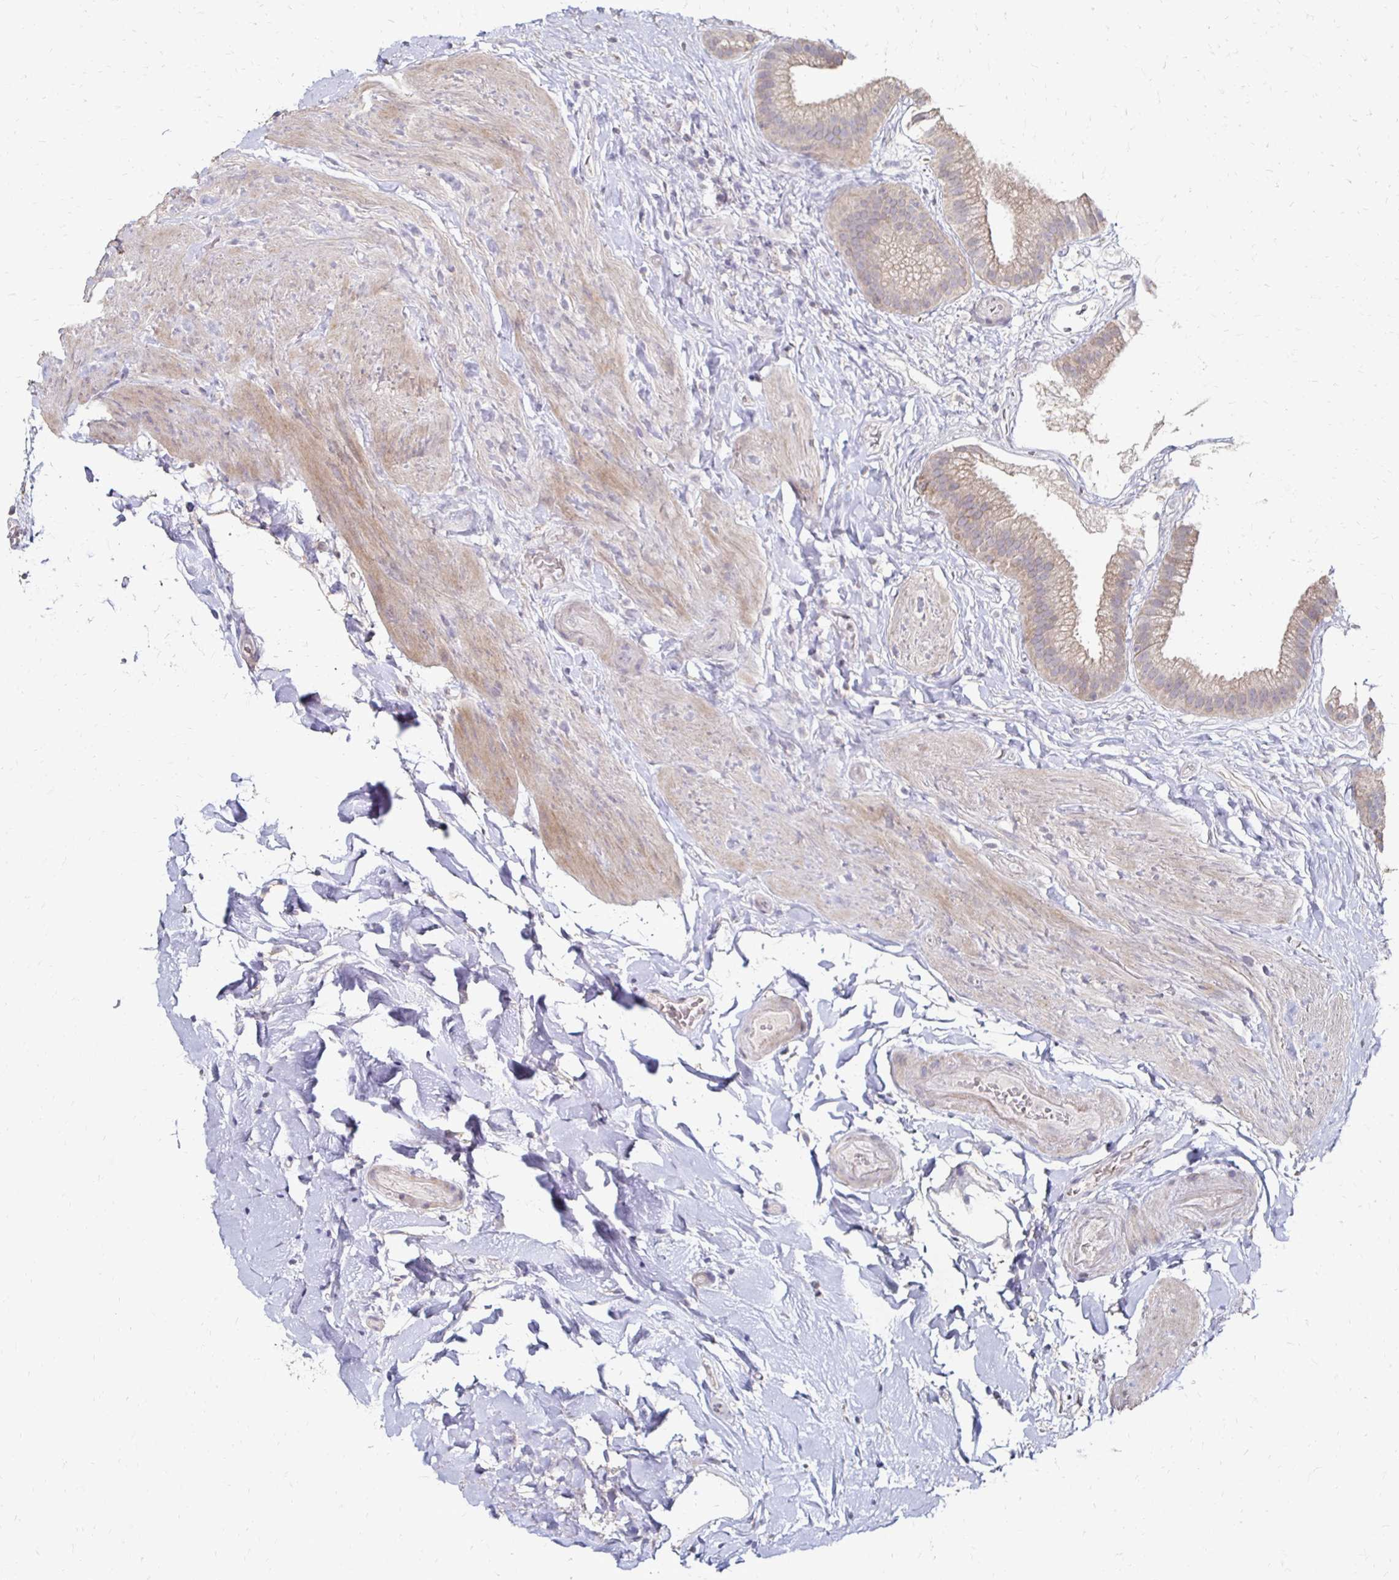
{"staining": {"intensity": "weak", "quantity": "25%-75%", "location": "cytoplasmic/membranous"}, "tissue": "gallbladder", "cell_type": "Glandular cells", "image_type": "normal", "snomed": [{"axis": "morphology", "description": "Normal tissue, NOS"}, {"axis": "topography", "description": "Gallbladder"}], "caption": "The micrograph demonstrates staining of normal gallbladder, revealing weak cytoplasmic/membranous protein staining (brown color) within glandular cells. The staining was performed using DAB (3,3'-diaminobenzidine) to visualize the protein expression in brown, while the nuclei were stained in blue with hematoxylin (Magnification: 20x).", "gene": "ZNF727", "patient": {"sex": "female", "age": 63}}